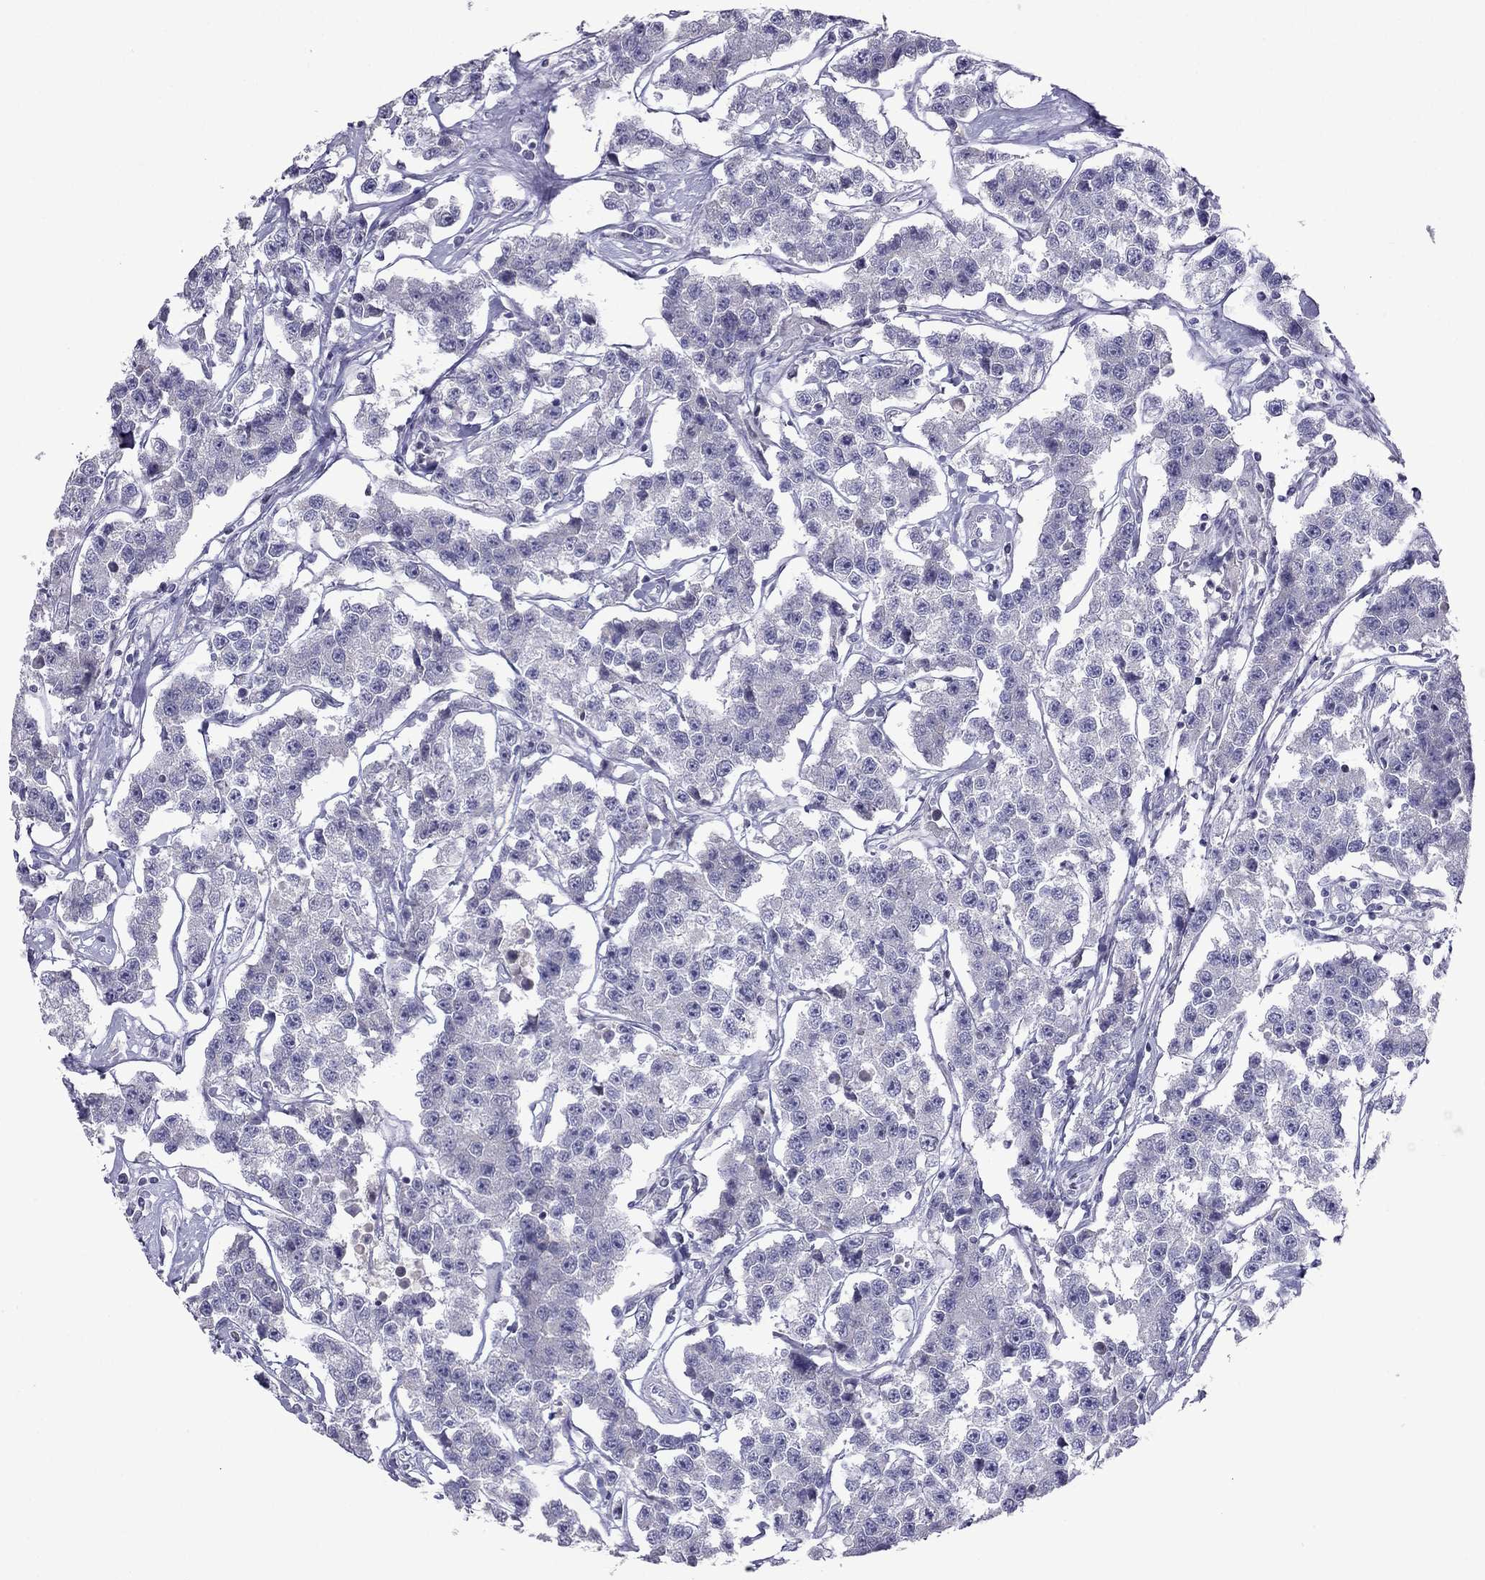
{"staining": {"intensity": "negative", "quantity": "none", "location": "none"}, "tissue": "testis cancer", "cell_type": "Tumor cells", "image_type": "cancer", "snomed": [{"axis": "morphology", "description": "Seminoma, NOS"}, {"axis": "topography", "description": "Testis"}], "caption": "An immunohistochemistry (IHC) image of testis cancer (seminoma) is shown. There is no staining in tumor cells of testis cancer (seminoma). (Brightfield microscopy of DAB immunohistochemistry at high magnification).", "gene": "RGS8", "patient": {"sex": "male", "age": 59}}